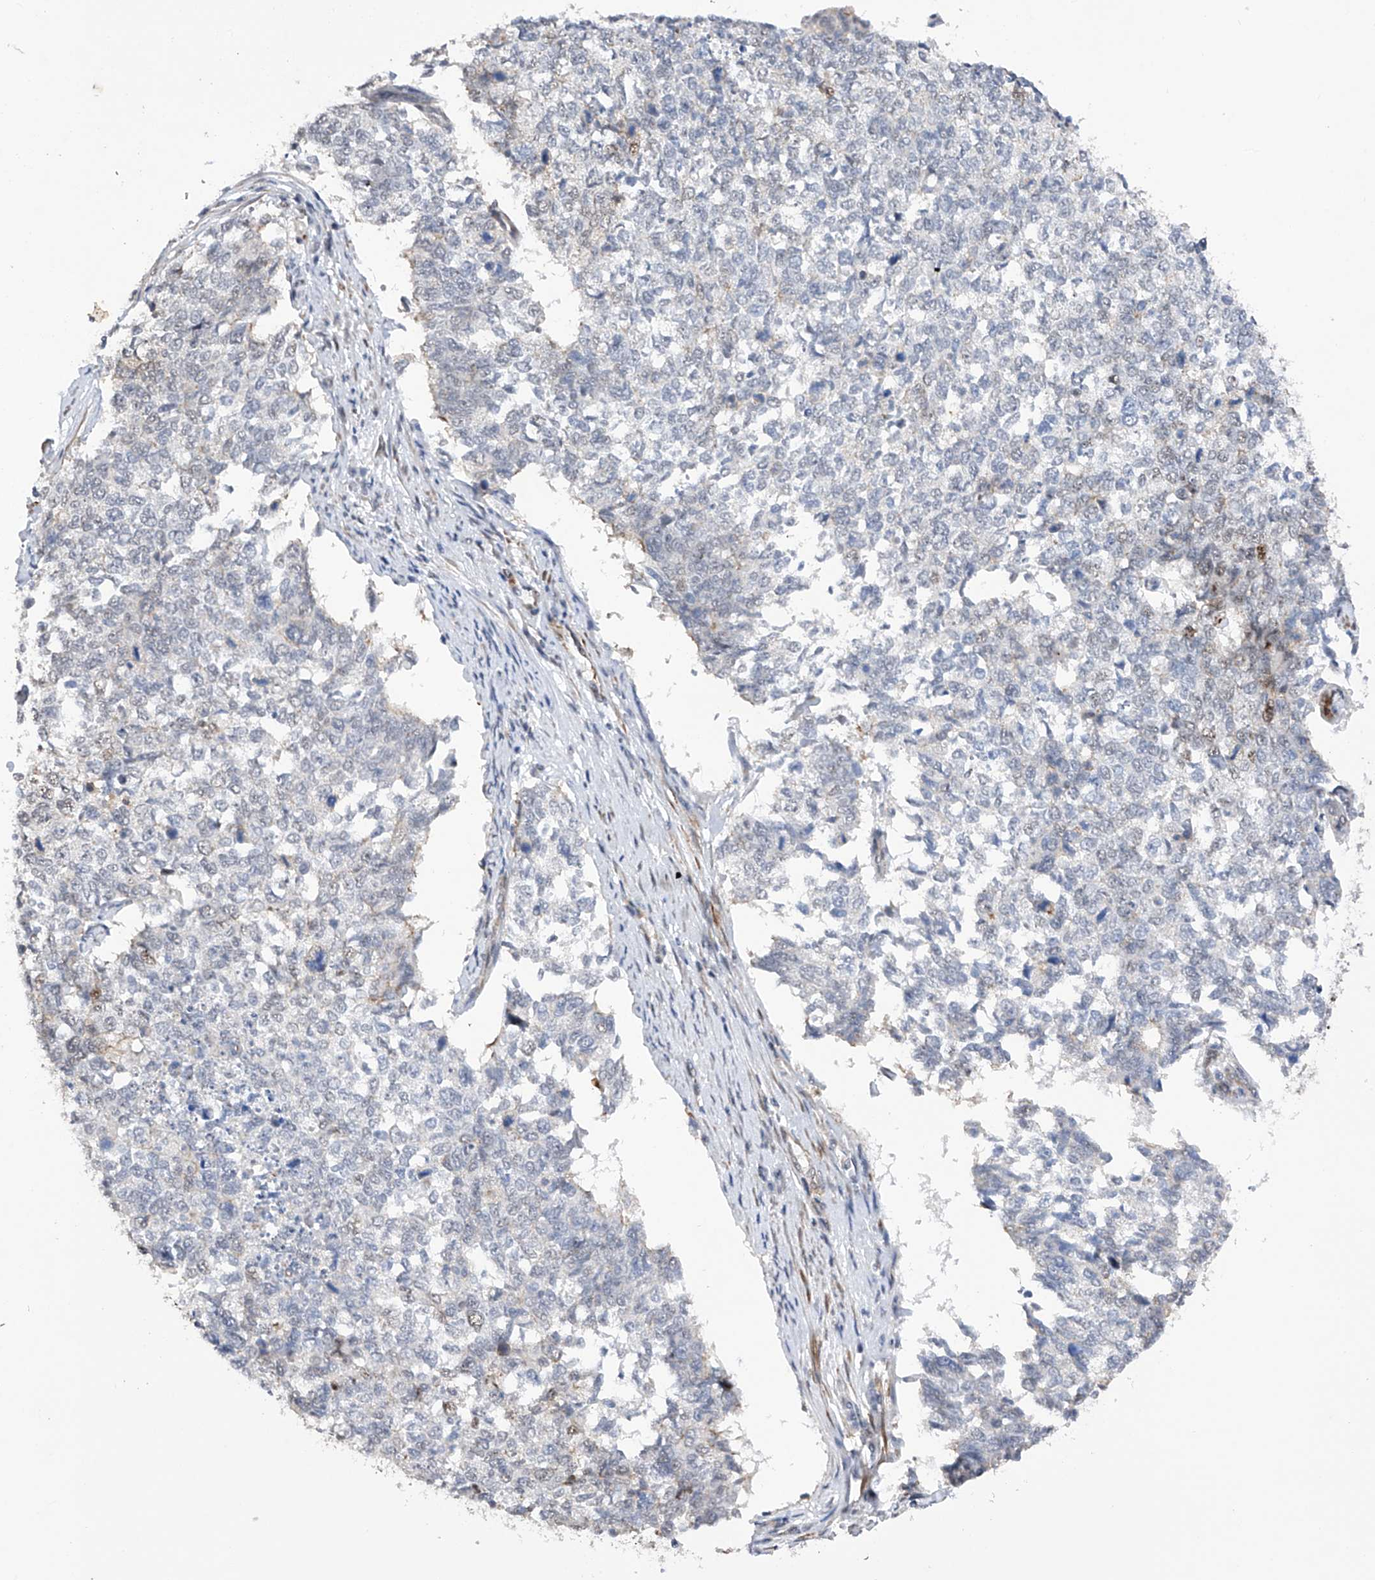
{"staining": {"intensity": "negative", "quantity": "none", "location": "none"}, "tissue": "cervical cancer", "cell_type": "Tumor cells", "image_type": "cancer", "snomed": [{"axis": "morphology", "description": "Squamous cell carcinoma, NOS"}, {"axis": "topography", "description": "Cervix"}], "caption": "Squamous cell carcinoma (cervical) stained for a protein using immunohistochemistry (IHC) displays no staining tumor cells.", "gene": "NFATC4", "patient": {"sex": "female", "age": 63}}